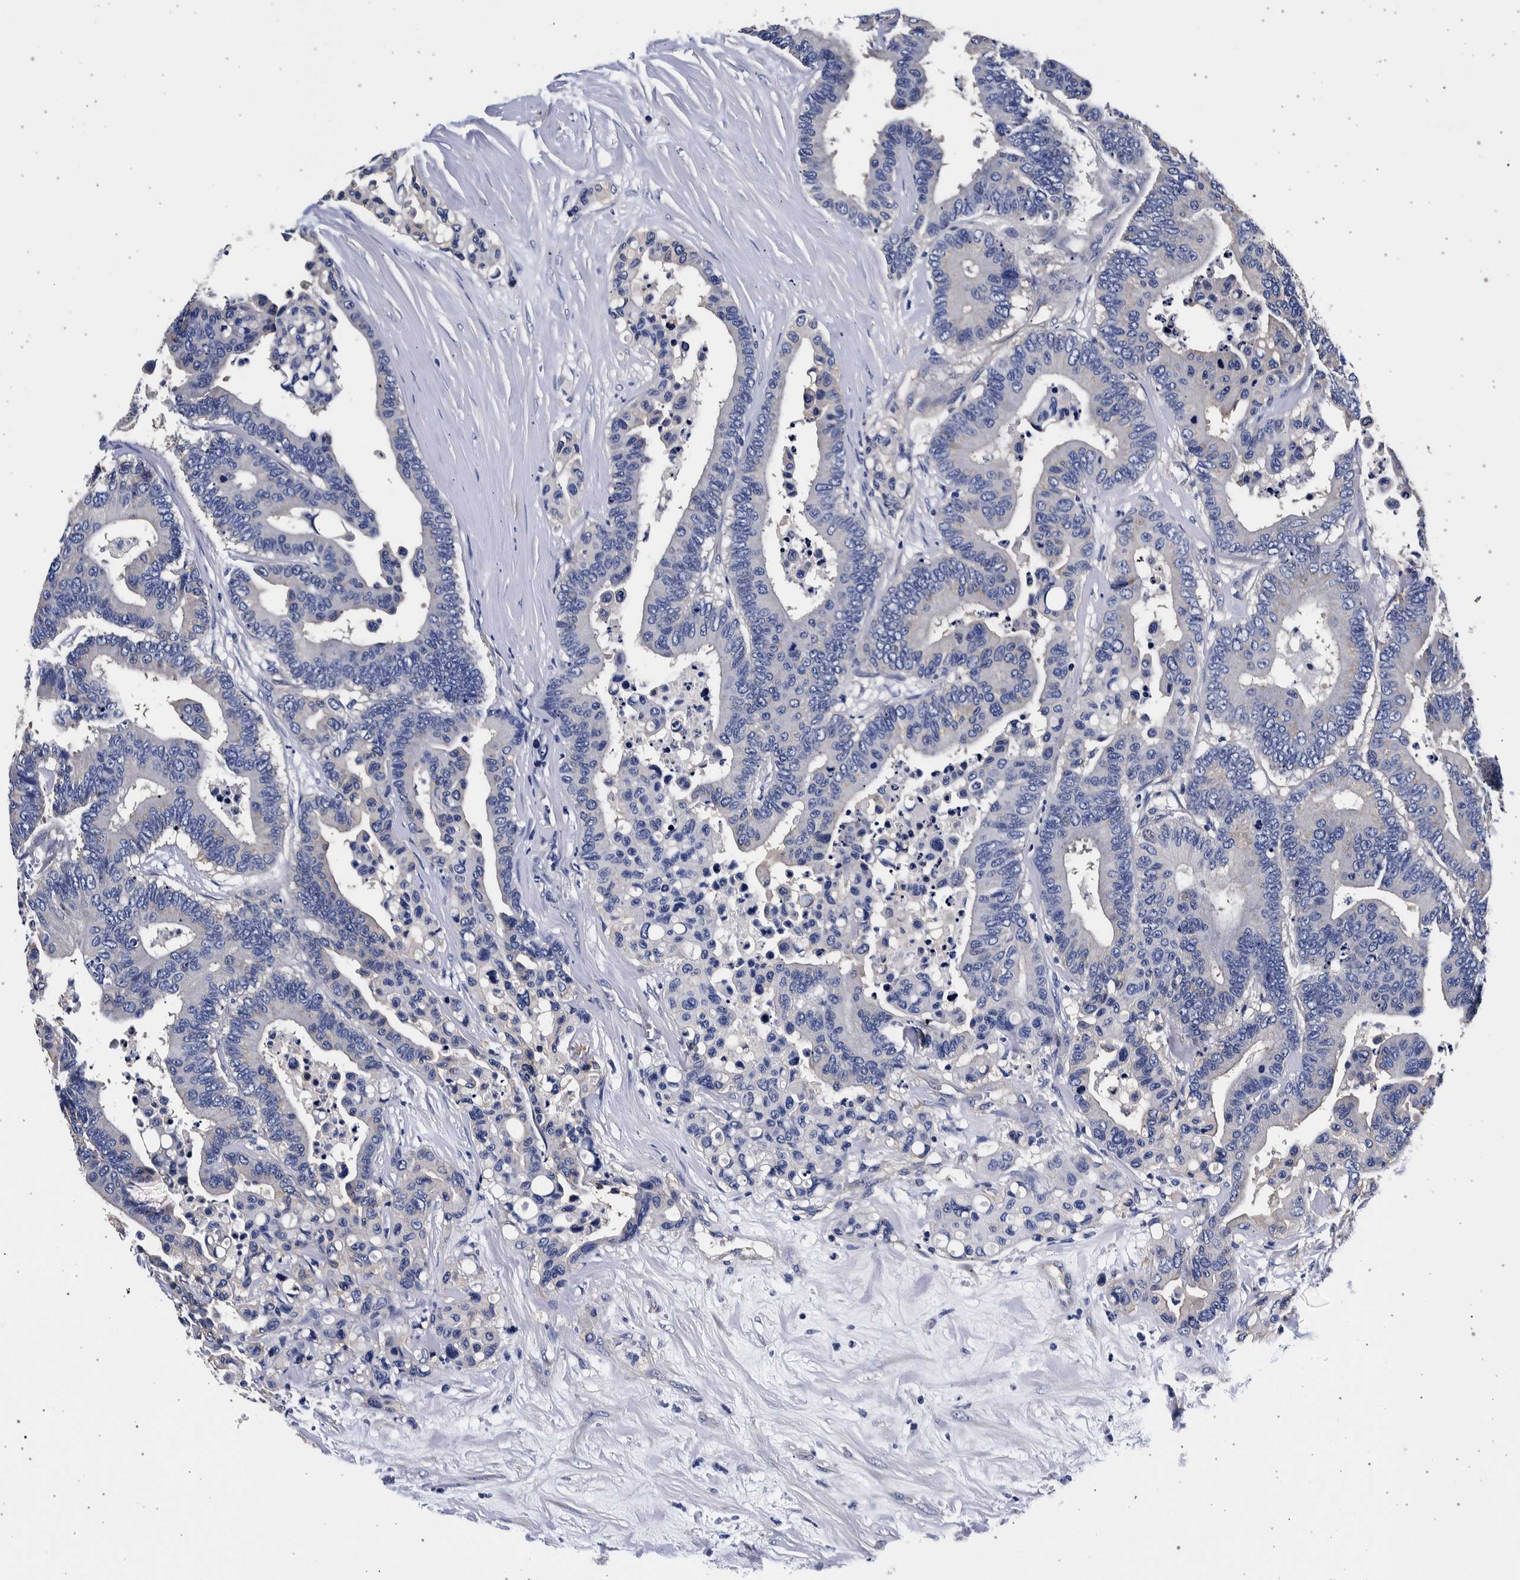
{"staining": {"intensity": "negative", "quantity": "none", "location": "none"}, "tissue": "colorectal cancer", "cell_type": "Tumor cells", "image_type": "cancer", "snomed": [{"axis": "morphology", "description": "Normal tissue, NOS"}, {"axis": "morphology", "description": "Adenocarcinoma, NOS"}, {"axis": "topography", "description": "Colon"}], "caption": "Human colorectal cancer stained for a protein using immunohistochemistry reveals no positivity in tumor cells.", "gene": "NIBAN2", "patient": {"sex": "male", "age": 82}}